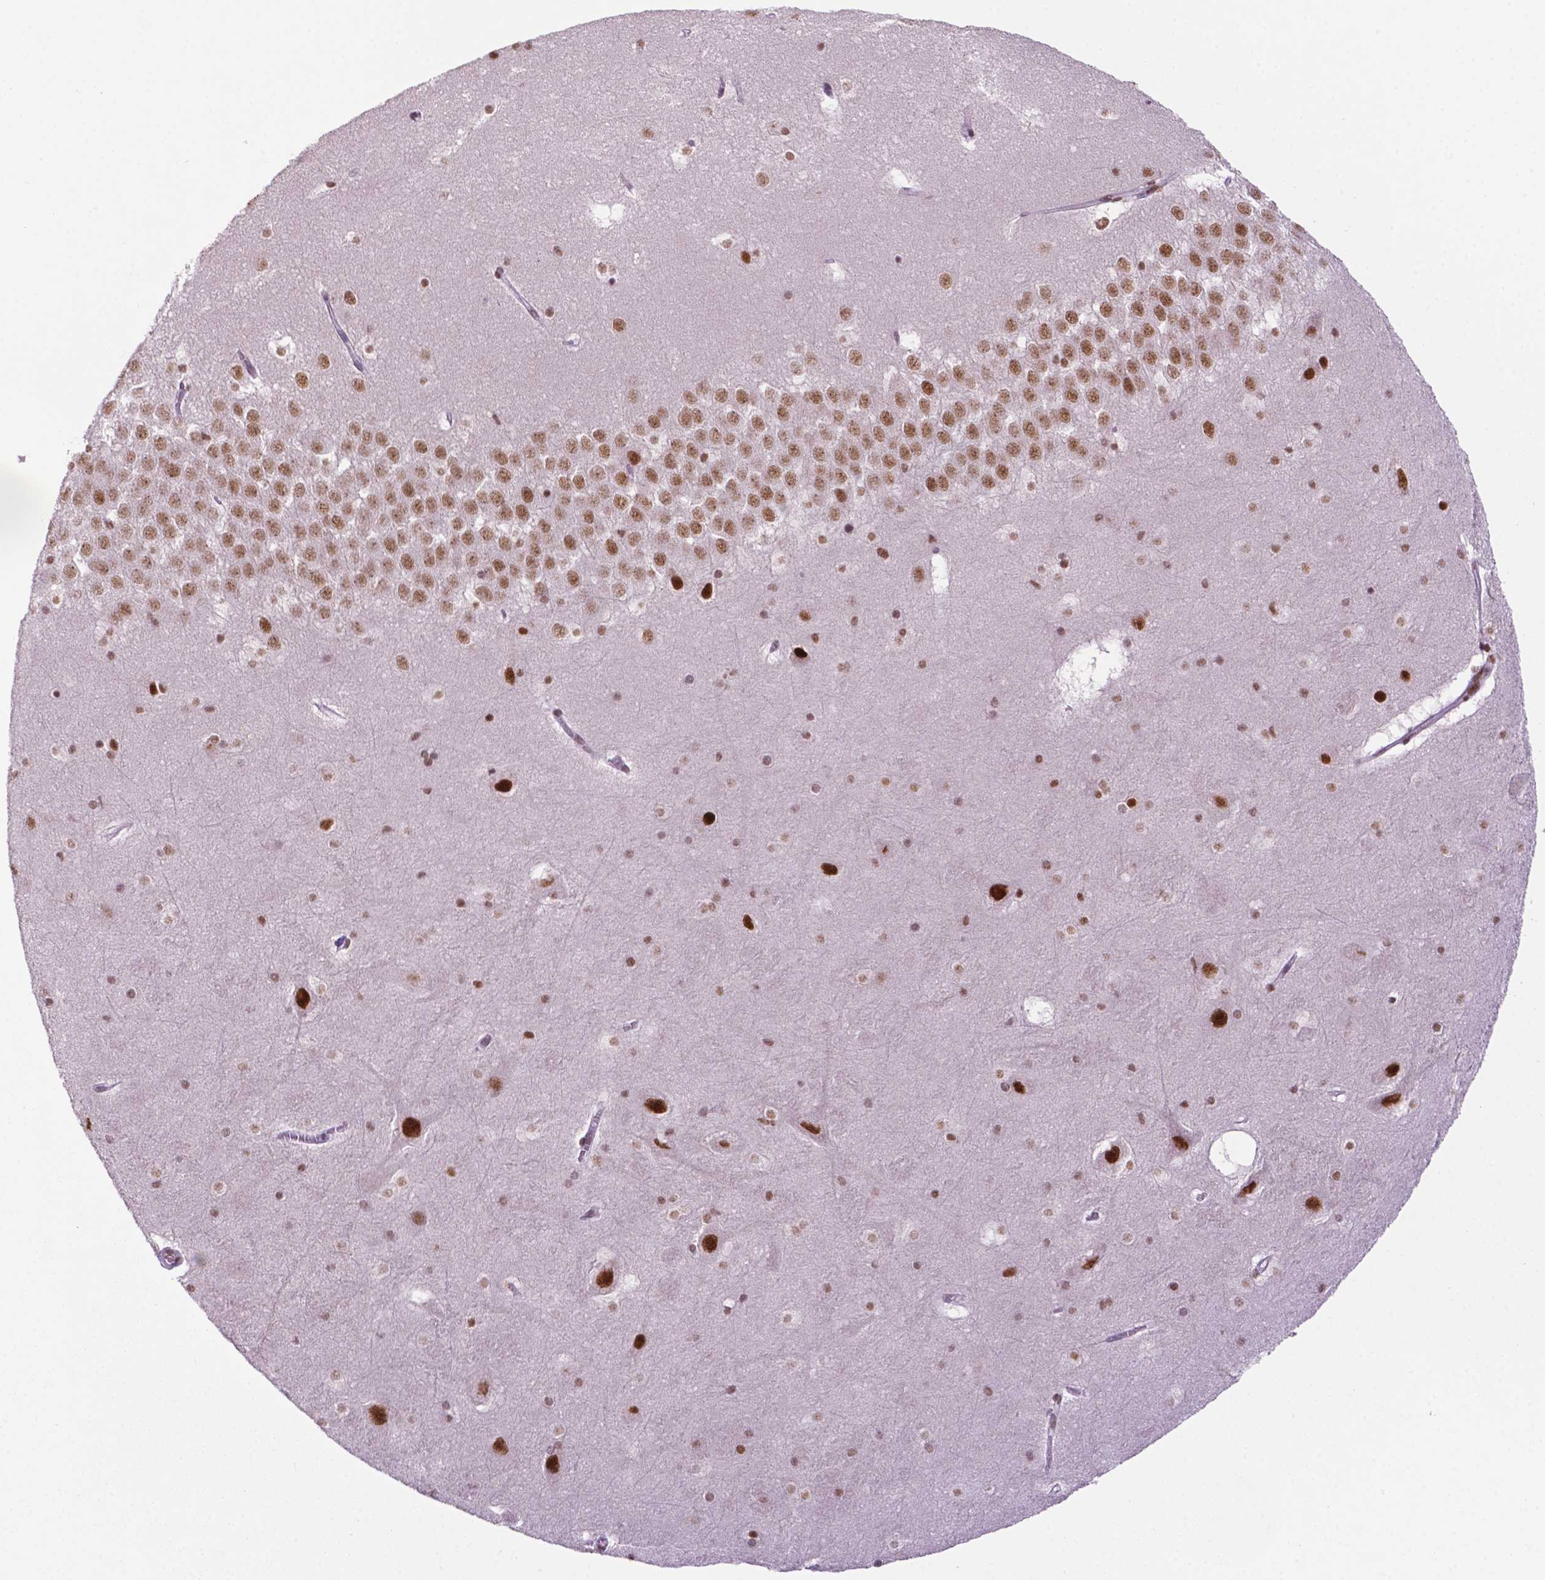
{"staining": {"intensity": "weak", "quantity": ">75%", "location": "nuclear"}, "tissue": "hippocampus", "cell_type": "Glial cells", "image_type": "normal", "snomed": [{"axis": "morphology", "description": "Normal tissue, NOS"}, {"axis": "topography", "description": "Hippocampus"}], "caption": "Immunohistochemistry (IHC) (DAB) staining of normal hippocampus shows weak nuclear protein positivity in about >75% of glial cells.", "gene": "MLH1", "patient": {"sex": "male", "age": 45}}